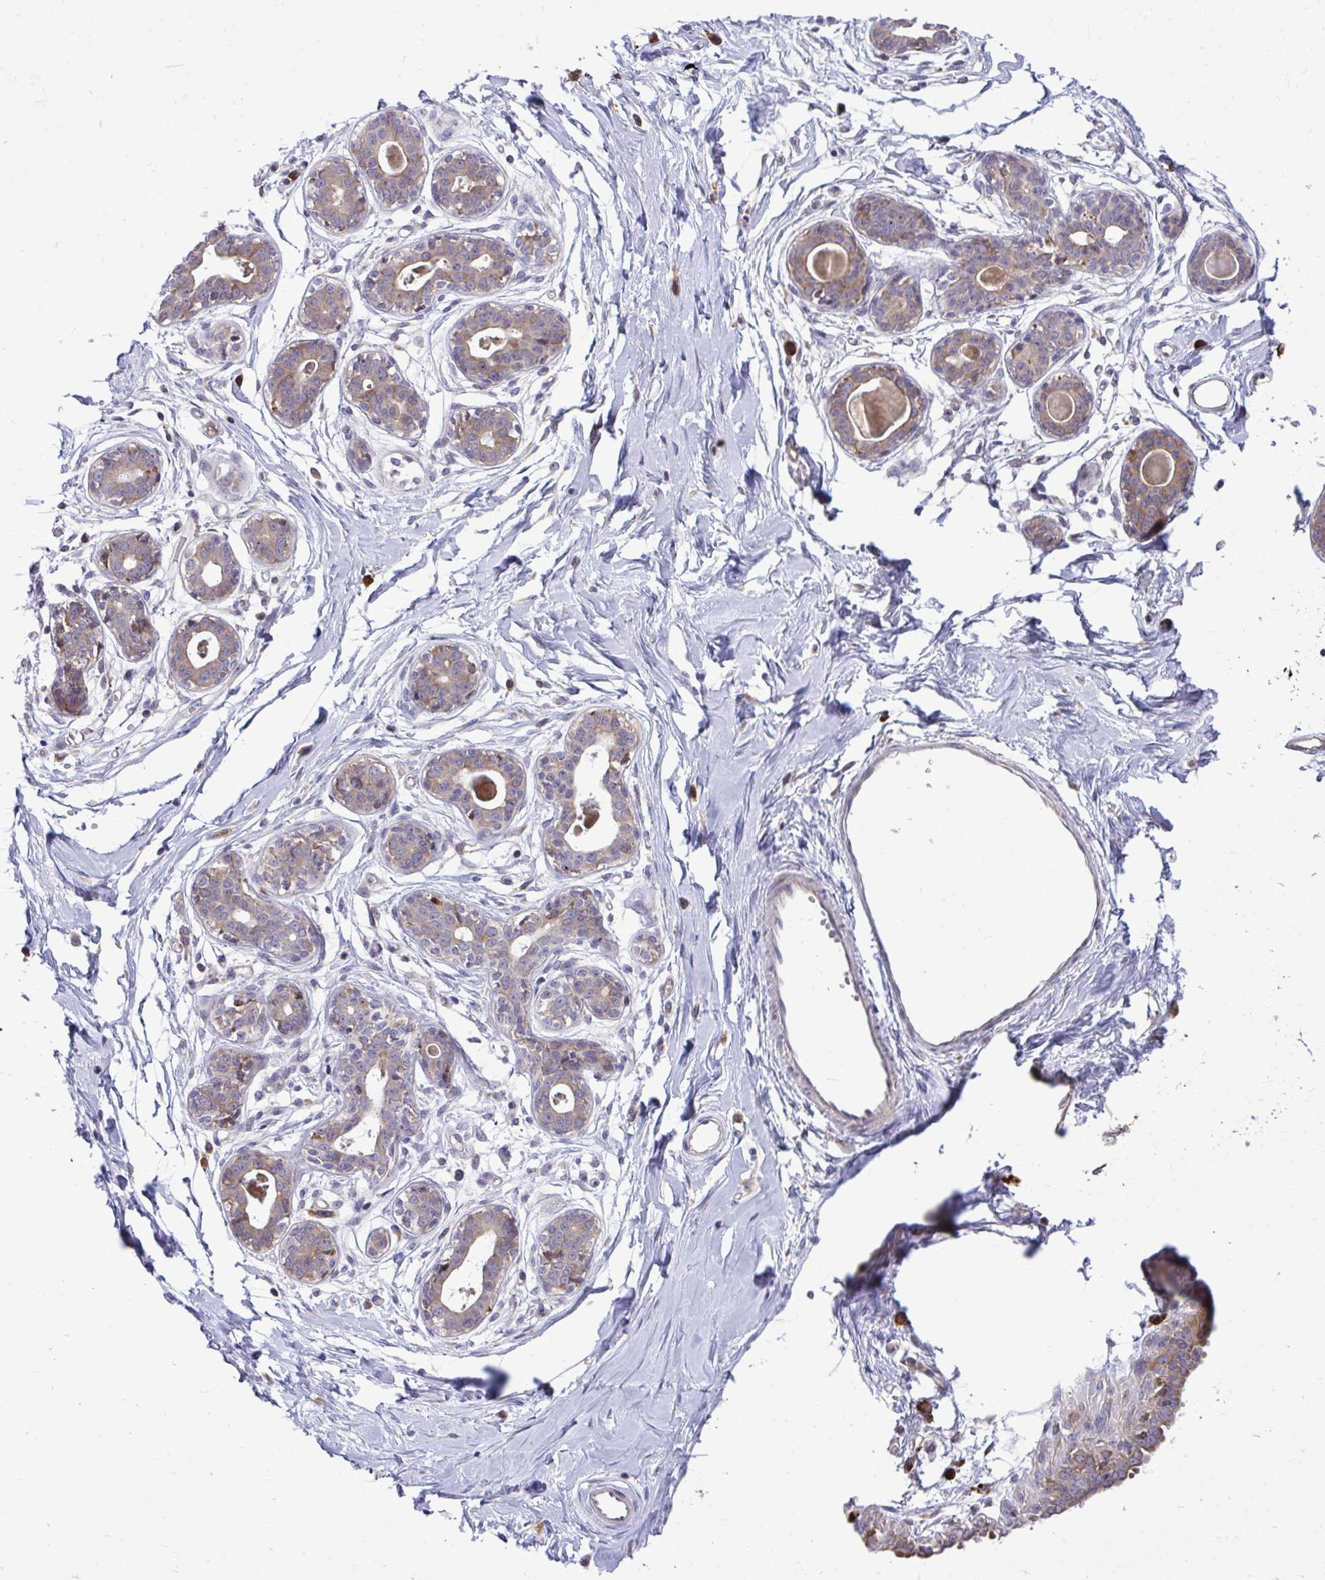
{"staining": {"intensity": "negative", "quantity": "none", "location": "none"}, "tissue": "breast", "cell_type": "Adipocytes", "image_type": "normal", "snomed": [{"axis": "morphology", "description": "Normal tissue, NOS"}, {"axis": "topography", "description": "Breast"}], "caption": "The histopathology image reveals no significant staining in adipocytes of breast.", "gene": "METTL9", "patient": {"sex": "female", "age": 45}}